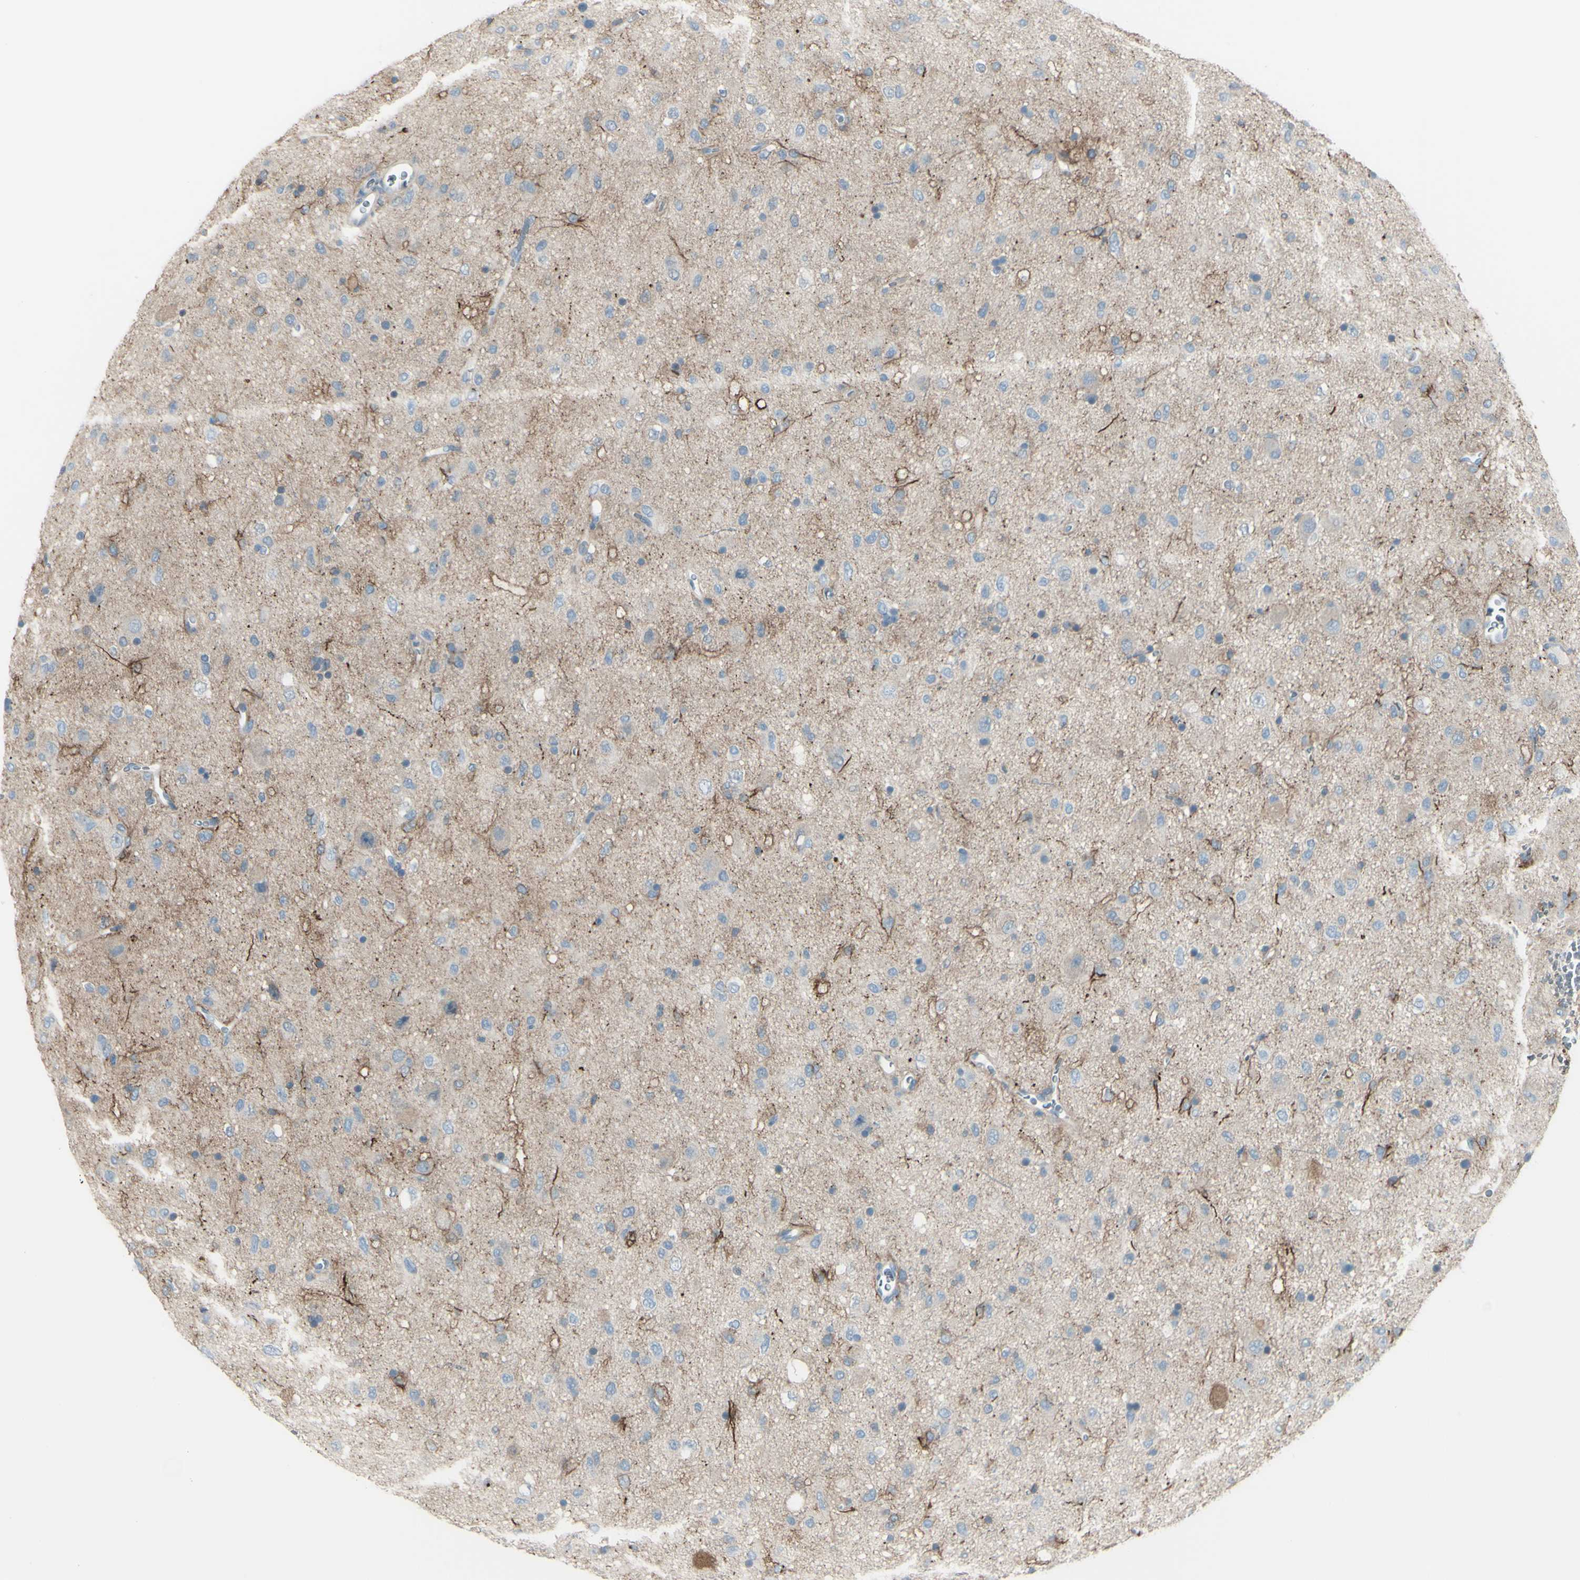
{"staining": {"intensity": "weak", "quantity": "<25%", "location": "cytoplasmic/membranous"}, "tissue": "glioma", "cell_type": "Tumor cells", "image_type": "cancer", "snomed": [{"axis": "morphology", "description": "Glioma, malignant, Low grade"}, {"axis": "topography", "description": "Brain"}], "caption": "Tumor cells show no significant protein expression in glioma.", "gene": "GPR34", "patient": {"sex": "male", "age": 77}}